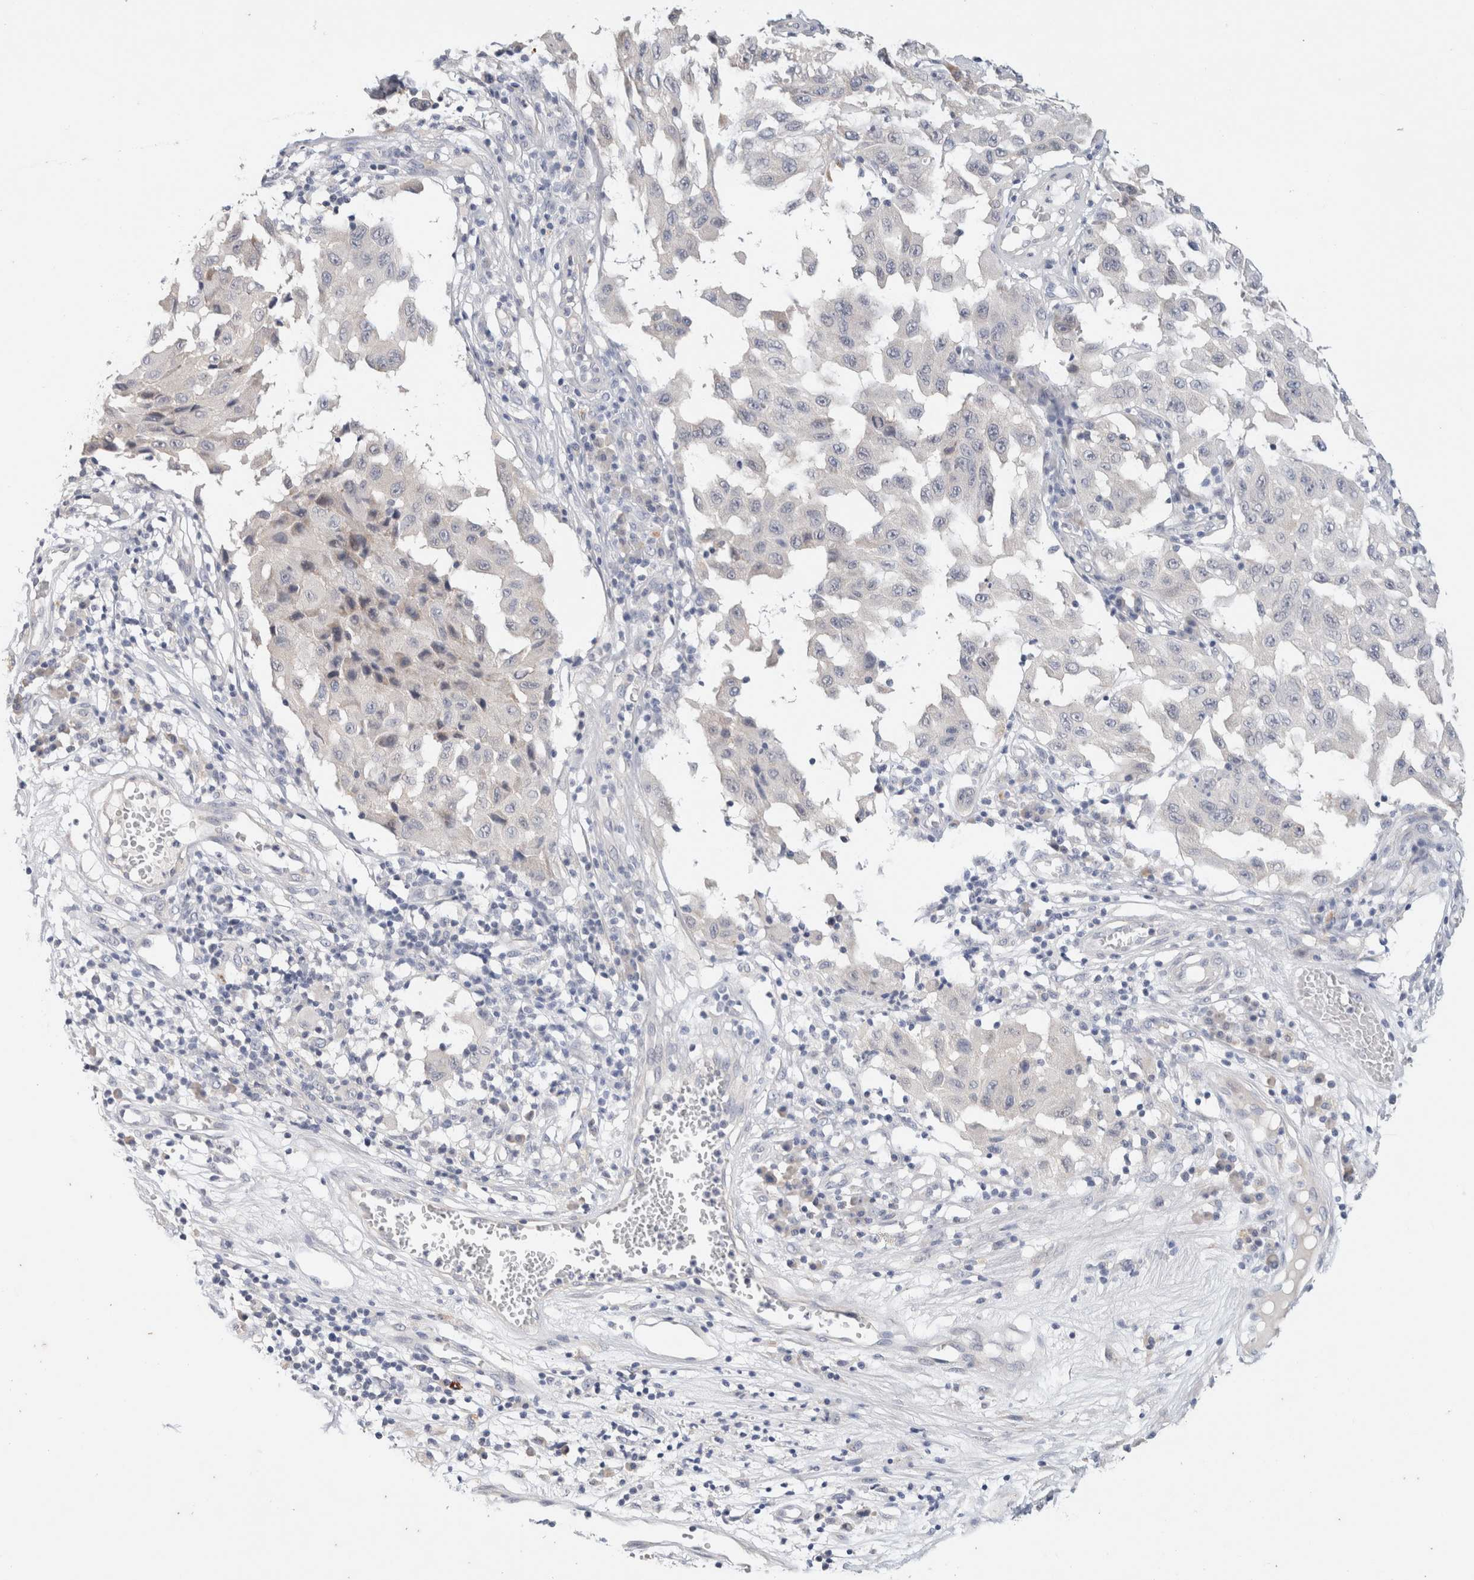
{"staining": {"intensity": "negative", "quantity": "none", "location": "none"}, "tissue": "melanoma", "cell_type": "Tumor cells", "image_type": "cancer", "snomed": [{"axis": "morphology", "description": "Malignant melanoma, NOS"}, {"axis": "topography", "description": "Skin"}], "caption": "Human melanoma stained for a protein using immunohistochemistry exhibits no positivity in tumor cells.", "gene": "SPRTN", "patient": {"sex": "male", "age": 30}}